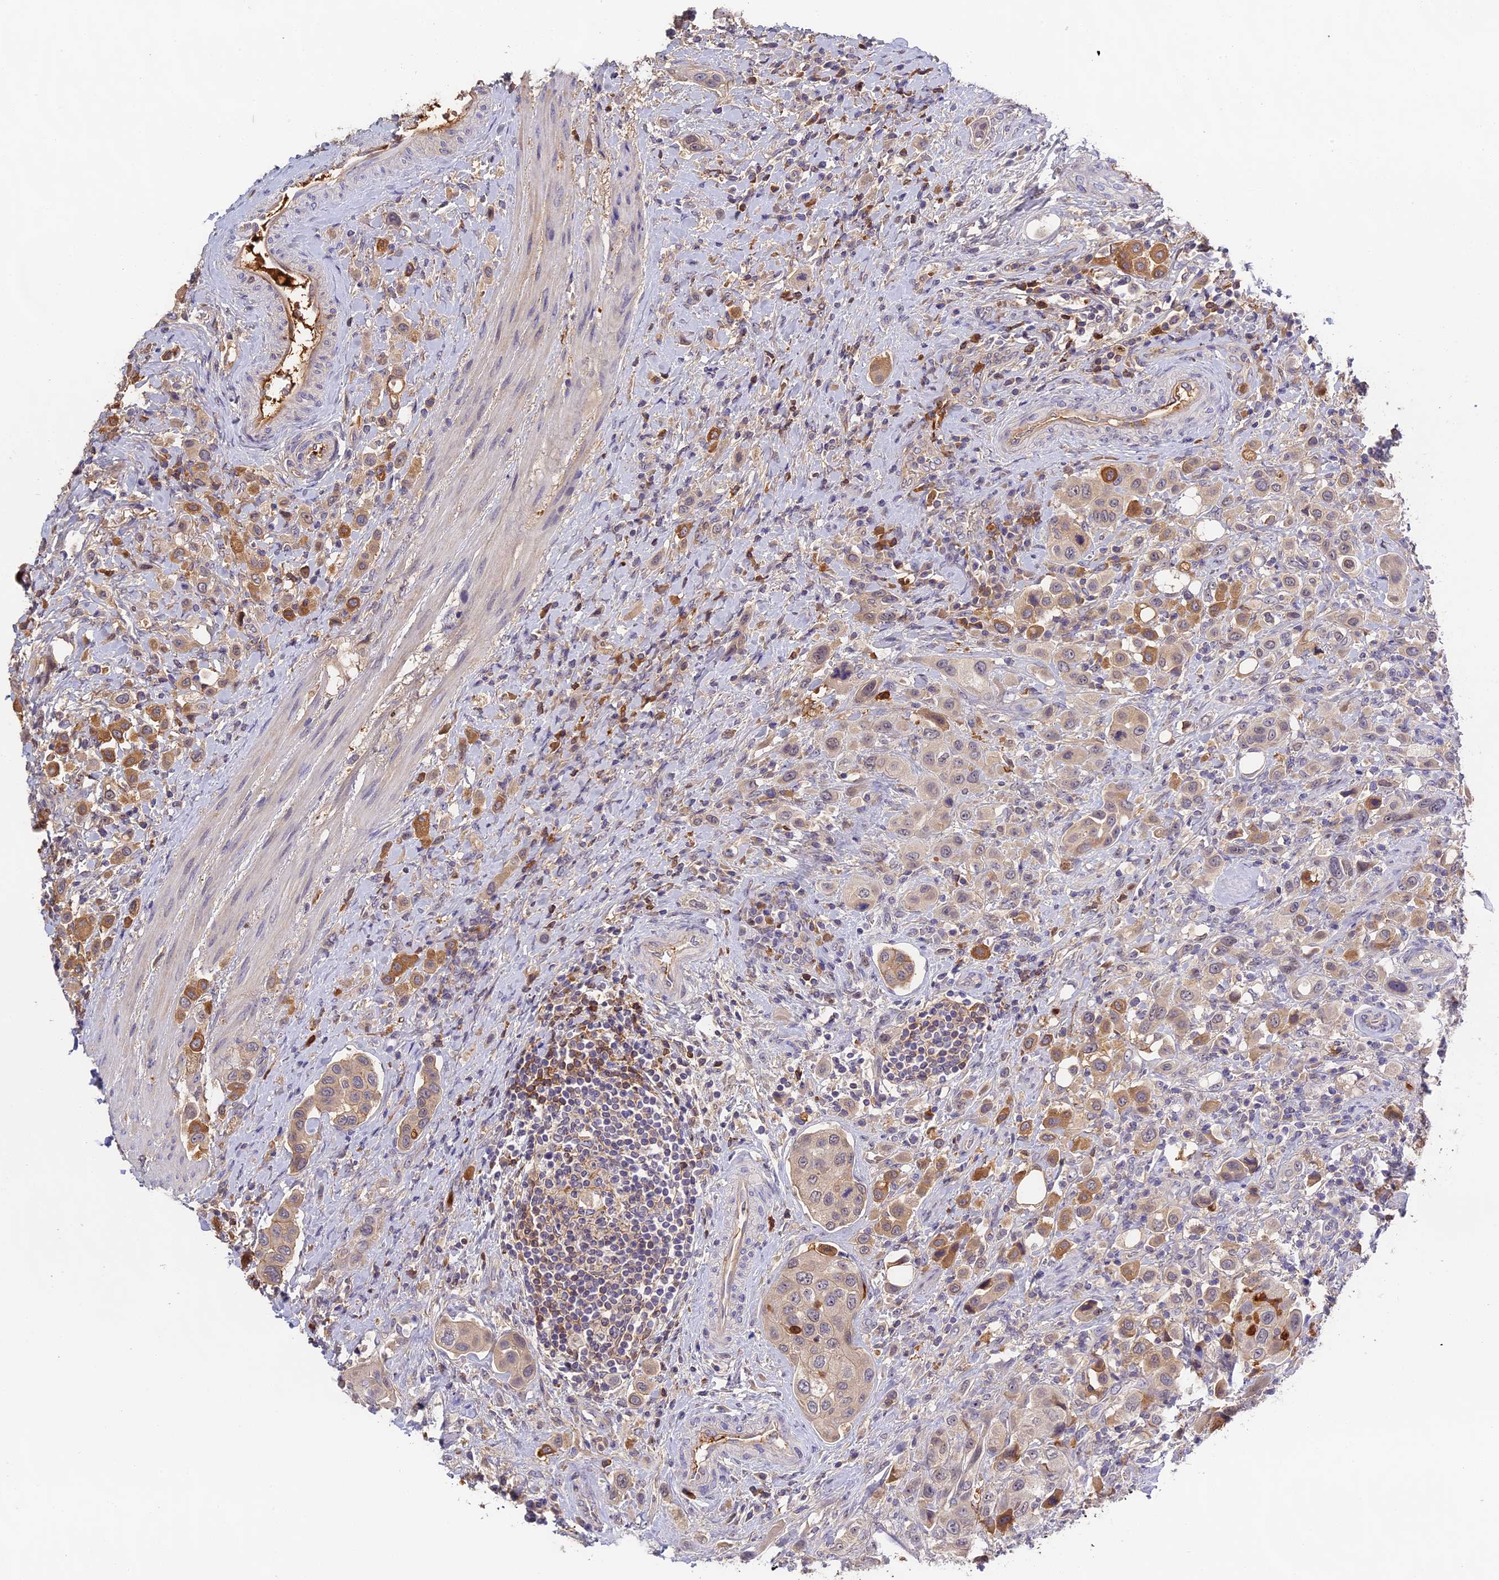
{"staining": {"intensity": "moderate", "quantity": "25%-75%", "location": "cytoplasmic/membranous"}, "tissue": "urothelial cancer", "cell_type": "Tumor cells", "image_type": "cancer", "snomed": [{"axis": "morphology", "description": "Urothelial carcinoma, High grade"}, {"axis": "topography", "description": "Urinary bladder"}], "caption": "Immunohistochemical staining of urothelial cancer shows medium levels of moderate cytoplasmic/membranous positivity in about 25%-75% of tumor cells. (brown staining indicates protein expression, while blue staining denotes nuclei).", "gene": "ADGRD1", "patient": {"sex": "male", "age": 50}}